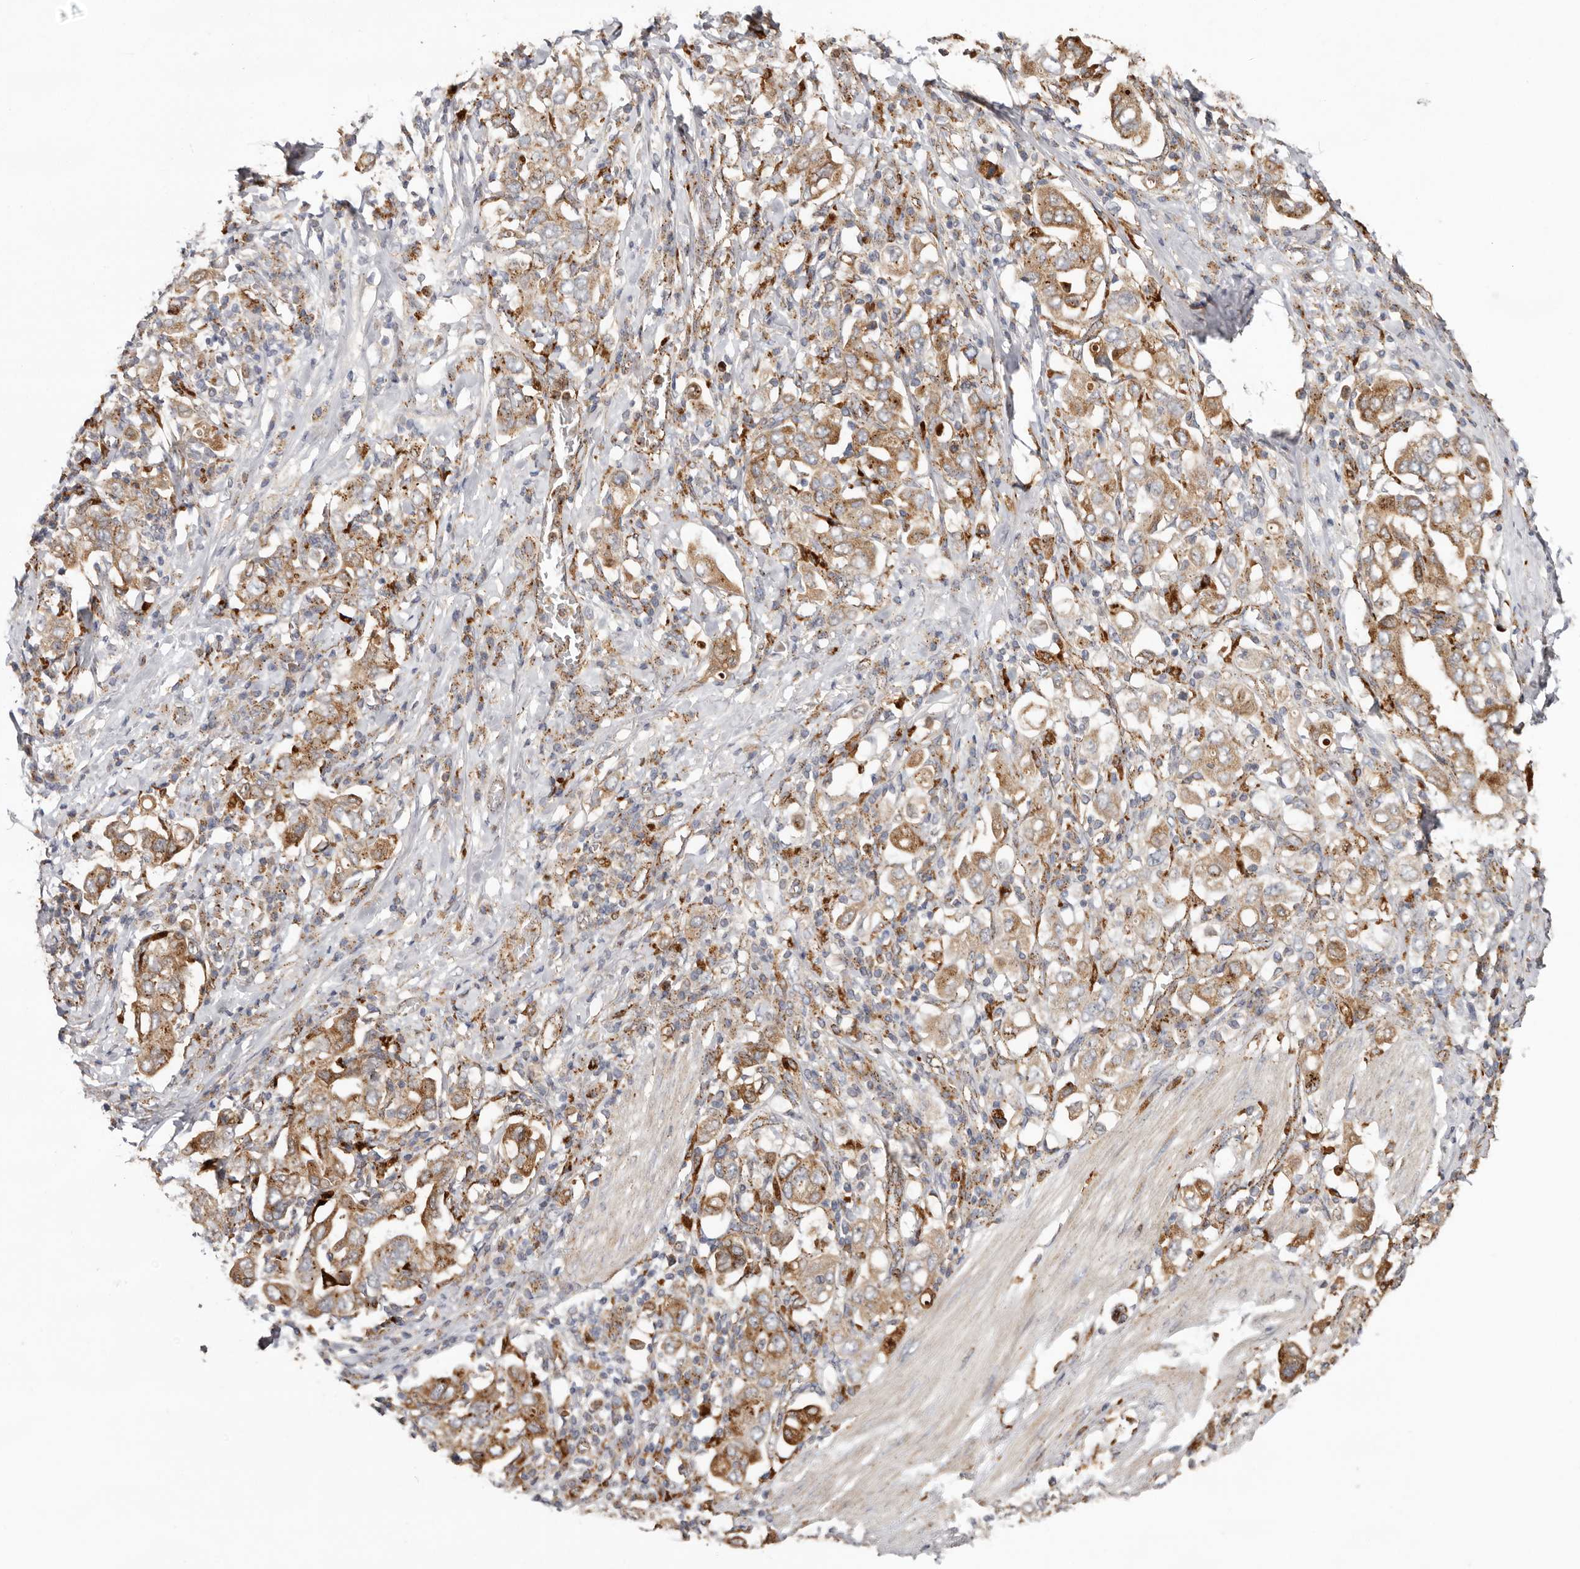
{"staining": {"intensity": "moderate", "quantity": ">75%", "location": "cytoplasmic/membranous"}, "tissue": "stomach cancer", "cell_type": "Tumor cells", "image_type": "cancer", "snomed": [{"axis": "morphology", "description": "Adenocarcinoma, NOS"}, {"axis": "topography", "description": "Stomach, upper"}], "caption": "DAB immunohistochemical staining of stomach adenocarcinoma displays moderate cytoplasmic/membranous protein staining in approximately >75% of tumor cells.", "gene": "GRN", "patient": {"sex": "male", "age": 62}}